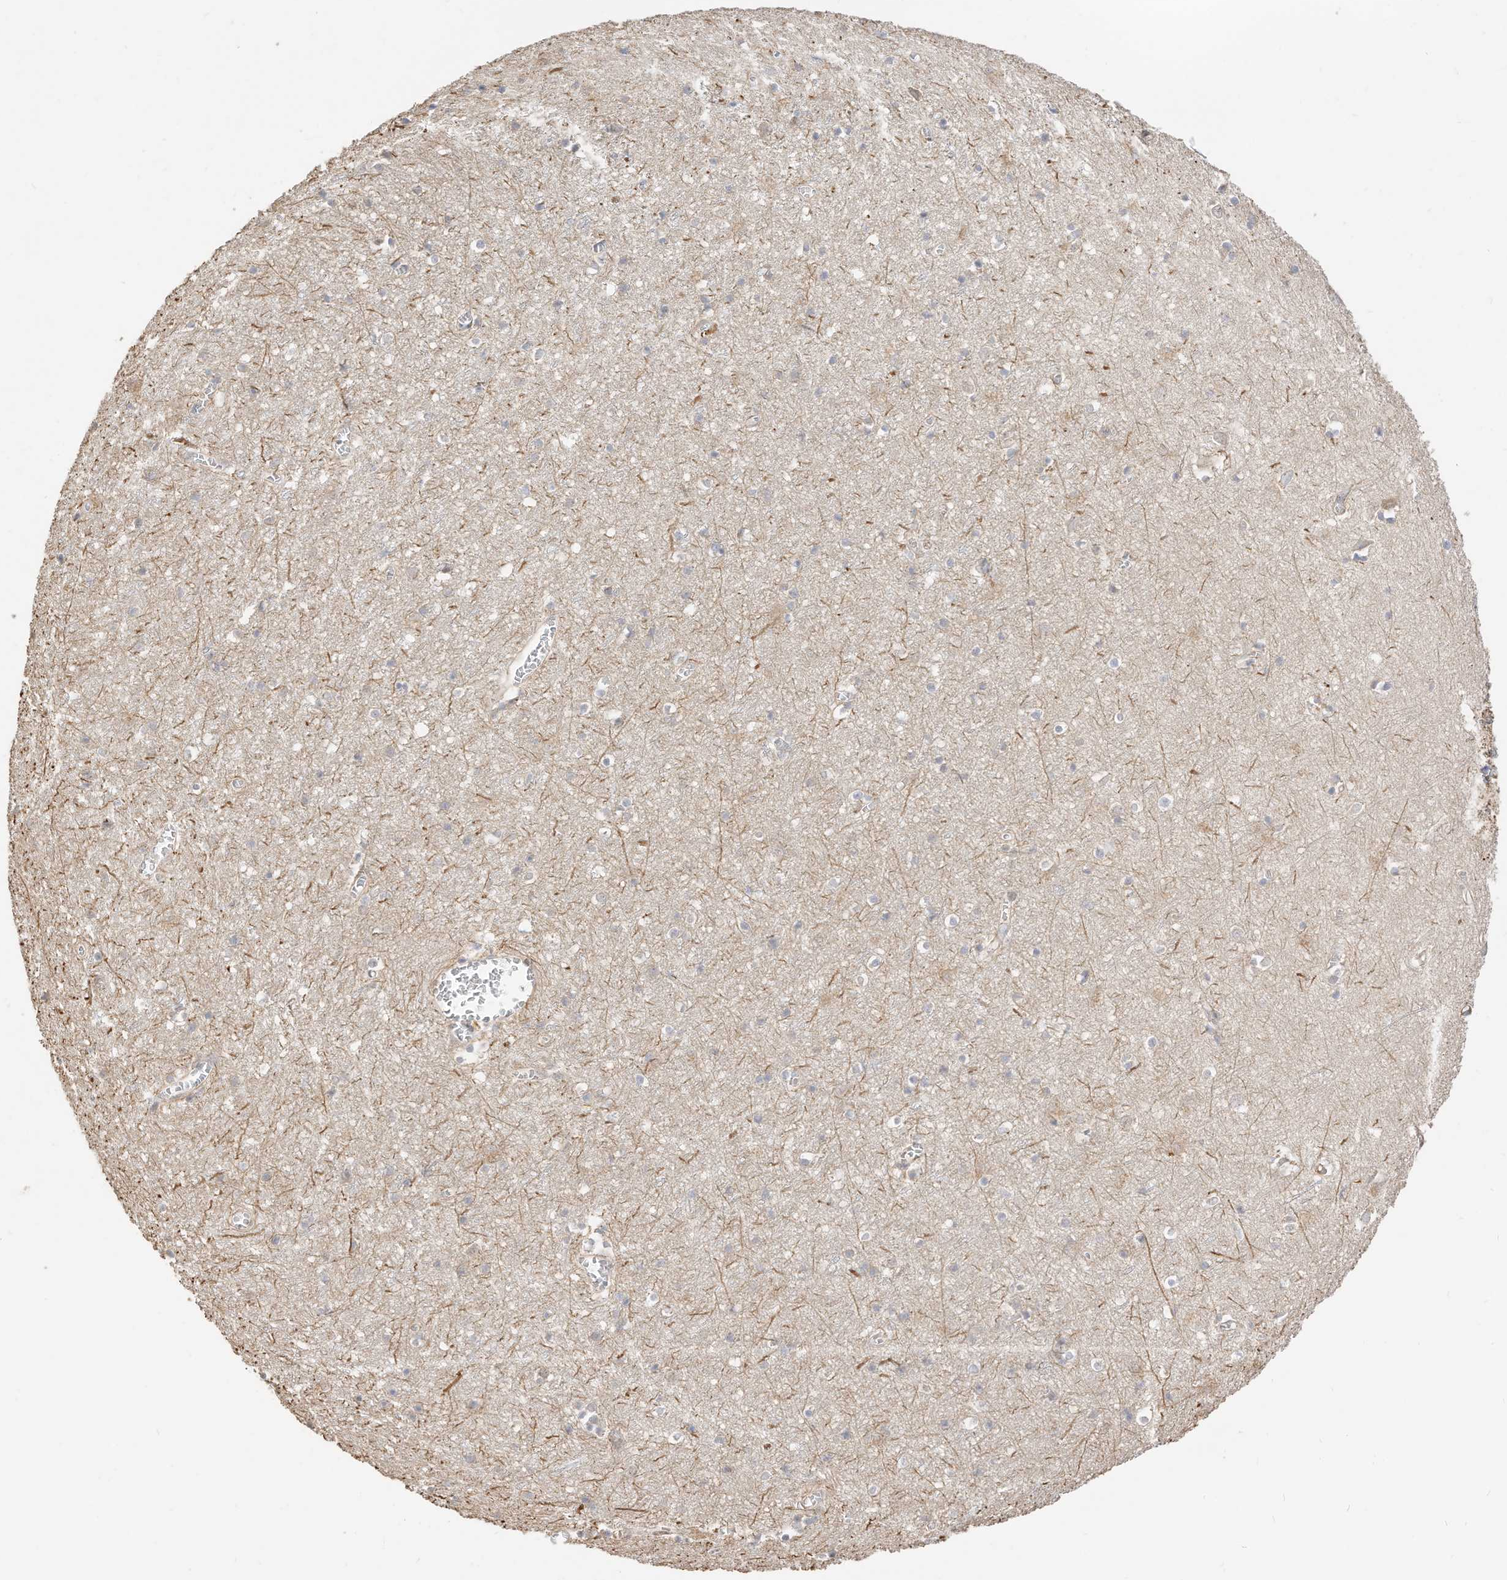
{"staining": {"intensity": "weak", "quantity": ">75%", "location": "cytoplasmic/membranous"}, "tissue": "cerebral cortex", "cell_type": "Endothelial cells", "image_type": "normal", "snomed": [{"axis": "morphology", "description": "Normal tissue, NOS"}, {"axis": "topography", "description": "Cerebral cortex"}], "caption": "Brown immunohistochemical staining in unremarkable human cerebral cortex displays weak cytoplasmic/membranous positivity in approximately >75% of endothelial cells. (DAB (3,3'-diaminobenzidine) IHC with brightfield microscopy, high magnification).", "gene": "CAGE1", "patient": {"sex": "female", "age": 64}}